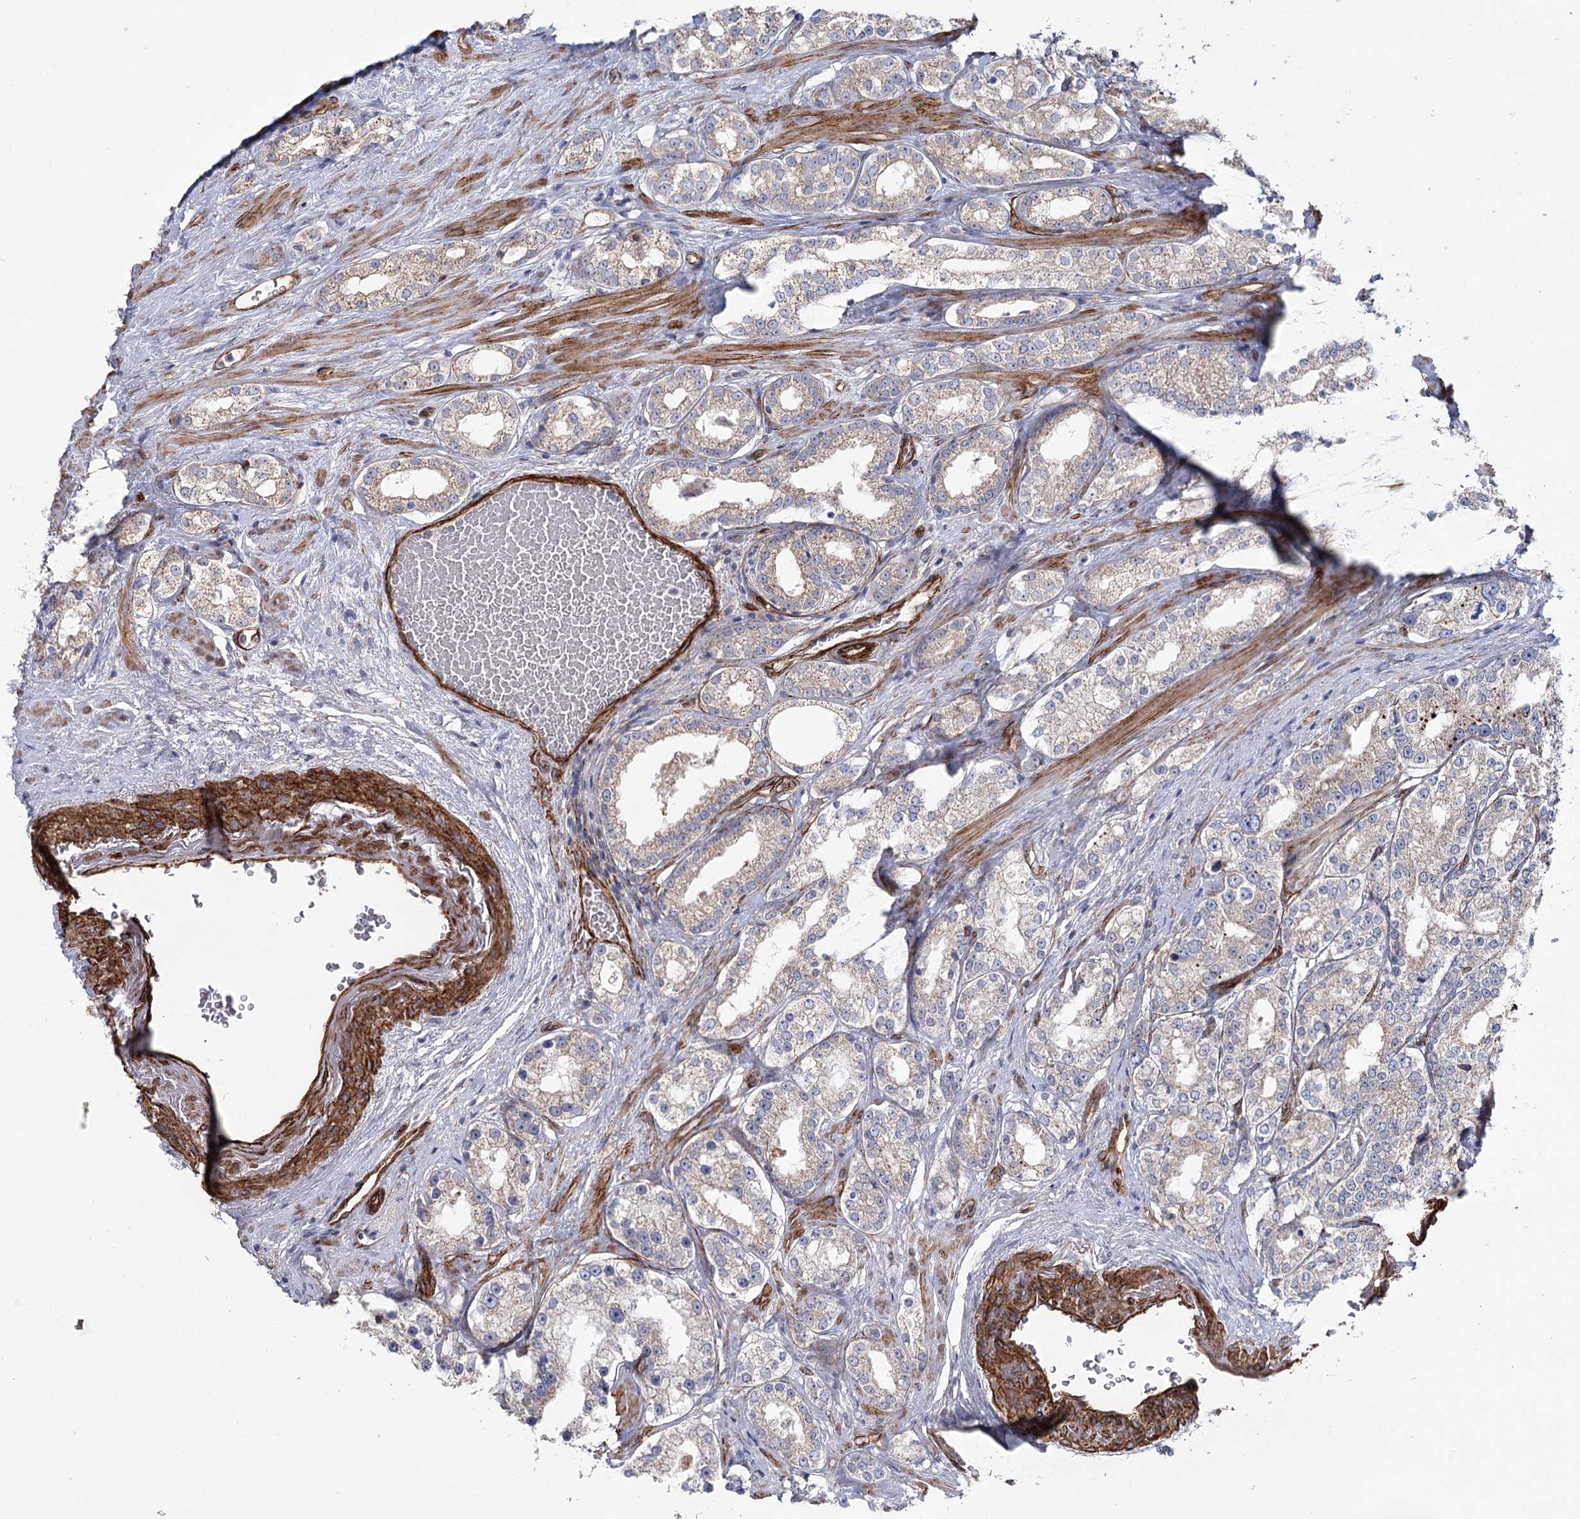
{"staining": {"intensity": "negative", "quantity": "none", "location": "none"}, "tissue": "prostate cancer", "cell_type": "Tumor cells", "image_type": "cancer", "snomed": [{"axis": "morphology", "description": "Normal tissue, NOS"}, {"axis": "morphology", "description": "Adenocarcinoma, High grade"}, {"axis": "topography", "description": "Prostate"}], "caption": "Immunohistochemistry (IHC) photomicrograph of neoplastic tissue: adenocarcinoma (high-grade) (prostate) stained with DAB reveals no significant protein expression in tumor cells.", "gene": "TMEM164", "patient": {"sex": "male", "age": 83}}